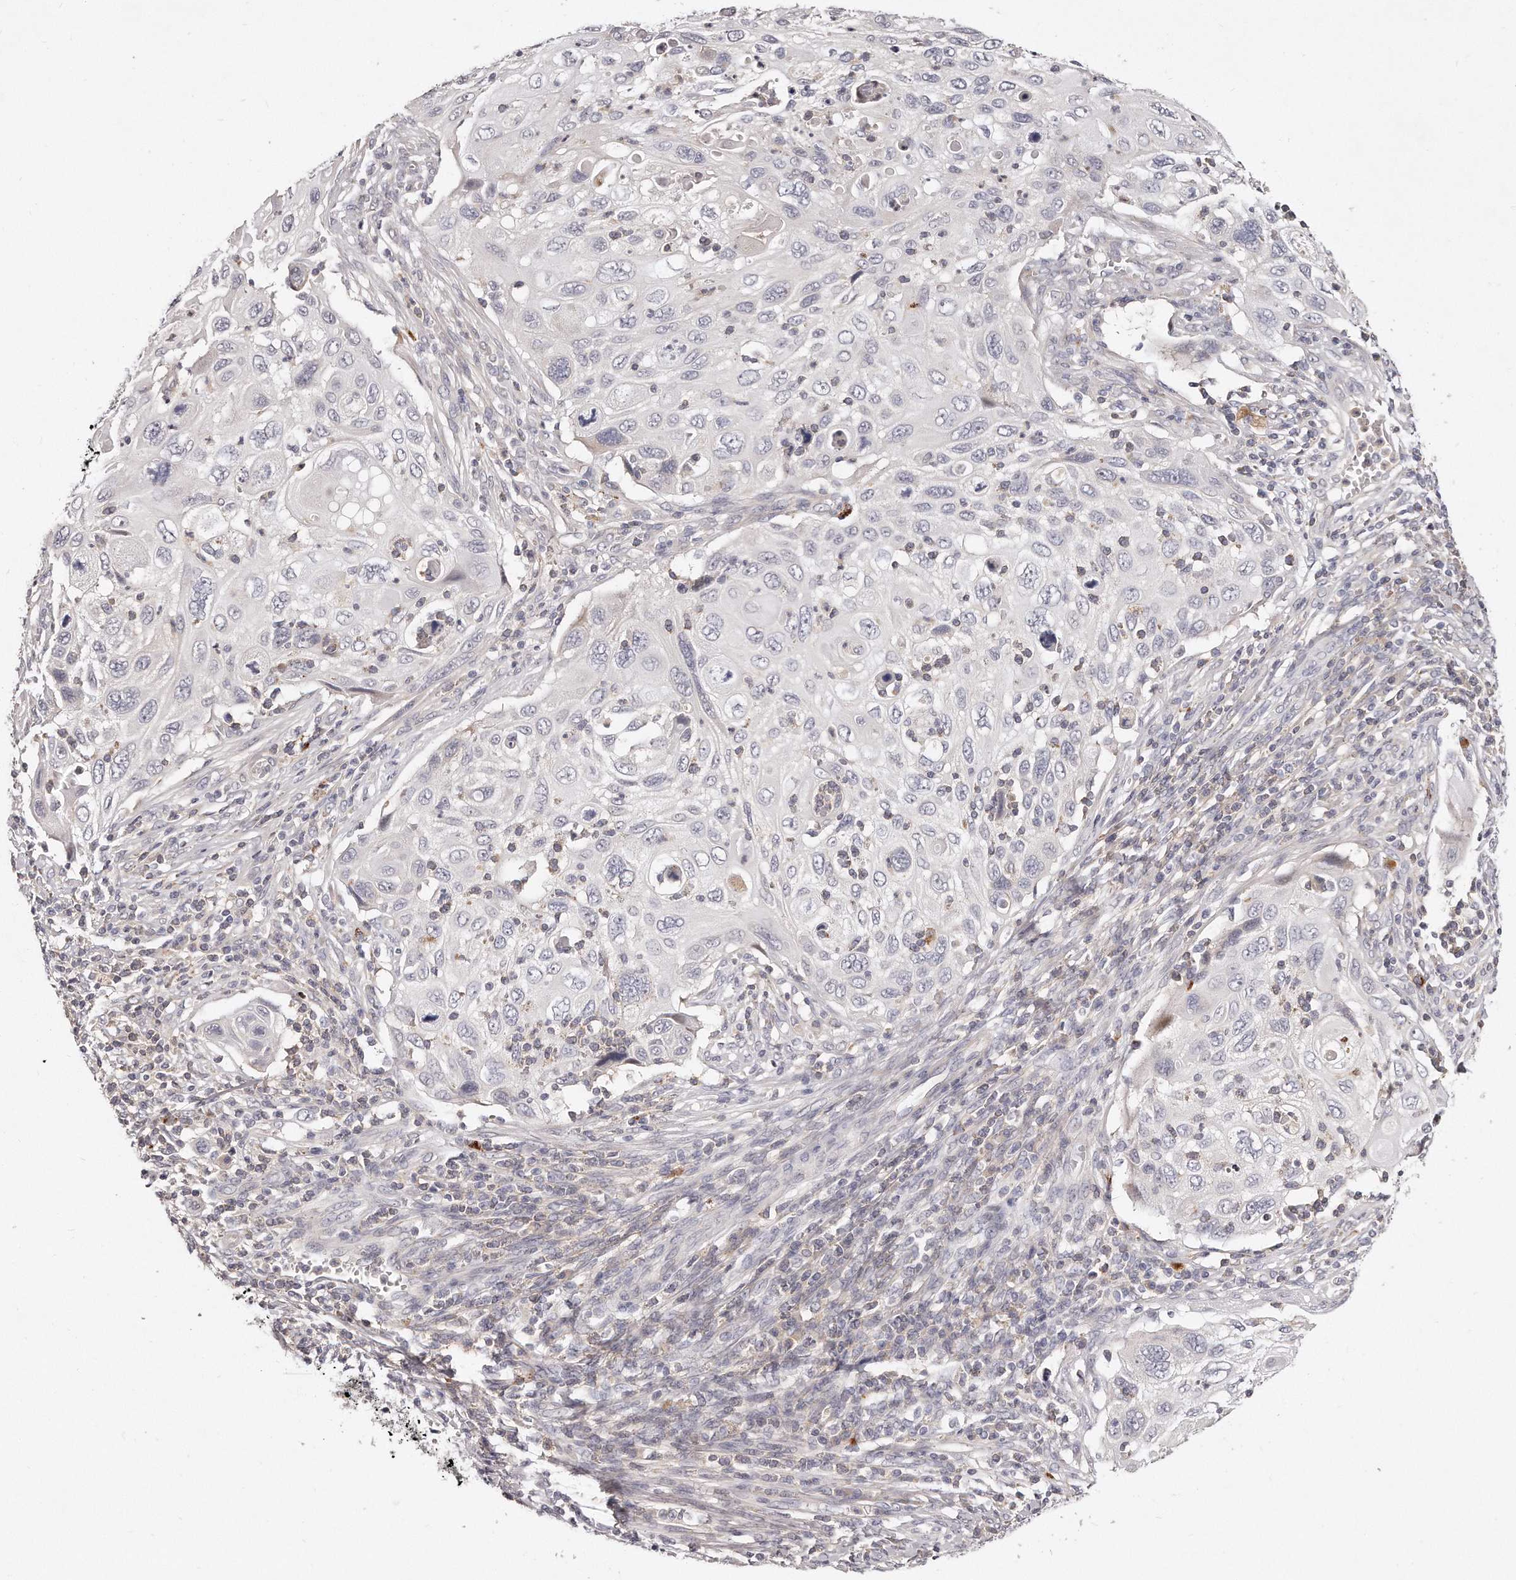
{"staining": {"intensity": "negative", "quantity": "none", "location": "none"}, "tissue": "cervical cancer", "cell_type": "Tumor cells", "image_type": "cancer", "snomed": [{"axis": "morphology", "description": "Squamous cell carcinoma, NOS"}, {"axis": "topography", "description": "Cervix"}], "caption": "The histopathology image shows no staining of tumor cells in cervical squamous cell carcinoma.", "gene": "TTLL4", "patient": {"sex": "female", "age": 70}}